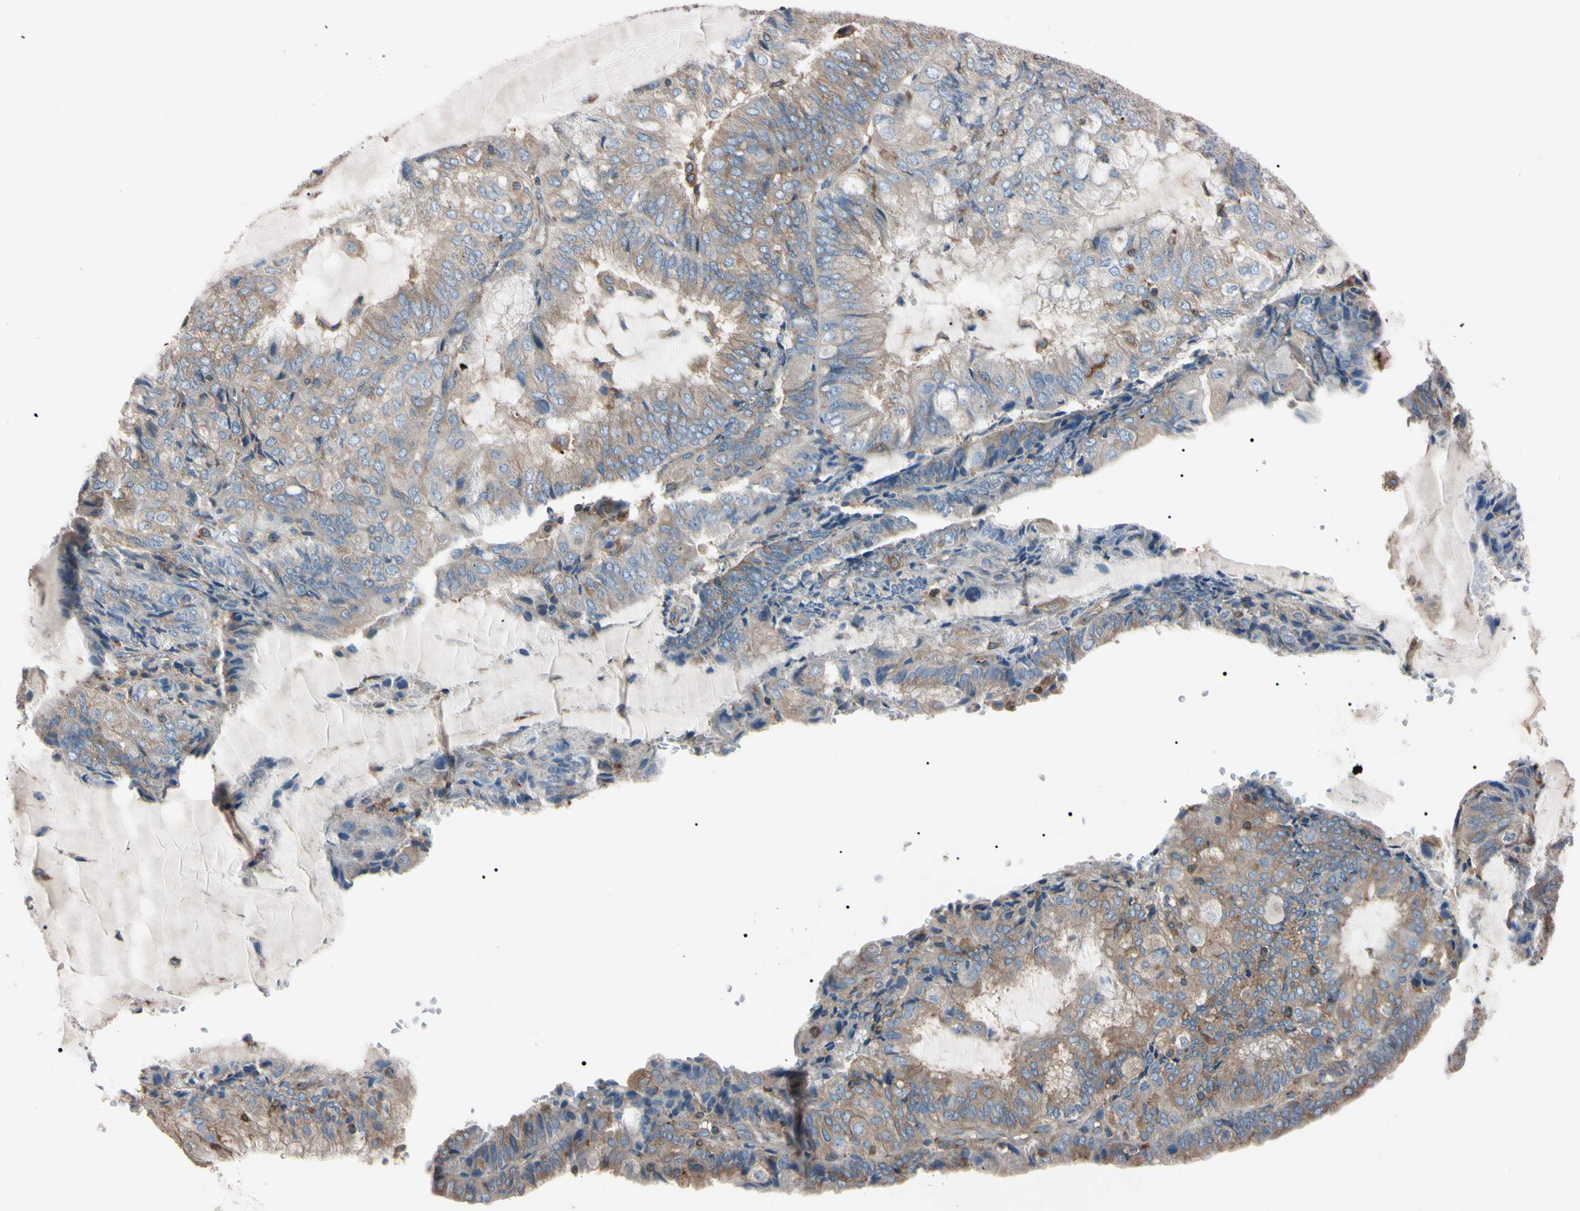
{"staining": {"intensity": "weak", "quantity": ">75%", "location": "cytoplasmic/membranous"}, "tissue": "endometrial cancer", "cell_type": "Tumor cells", "image_type": "cancer", "snomed": [{"axis": "morphology", "description": "Adenocarcinoma, NOS"}, {"axis": "topography", "description": "Endometrium"}], "caption": "Immunohistochemistry image of neoplastic tissue: human endometrial cancer stained using immunohistochemistry (IHC) demonstrates low levels of weak protein expression localized specifically in the cytoplasmic/membranous of tumor cells, appearing as a cytoplasmic/membranous brown color.", "gene": "PRKACA", "patient": {"sex": "female", "age": 81}}